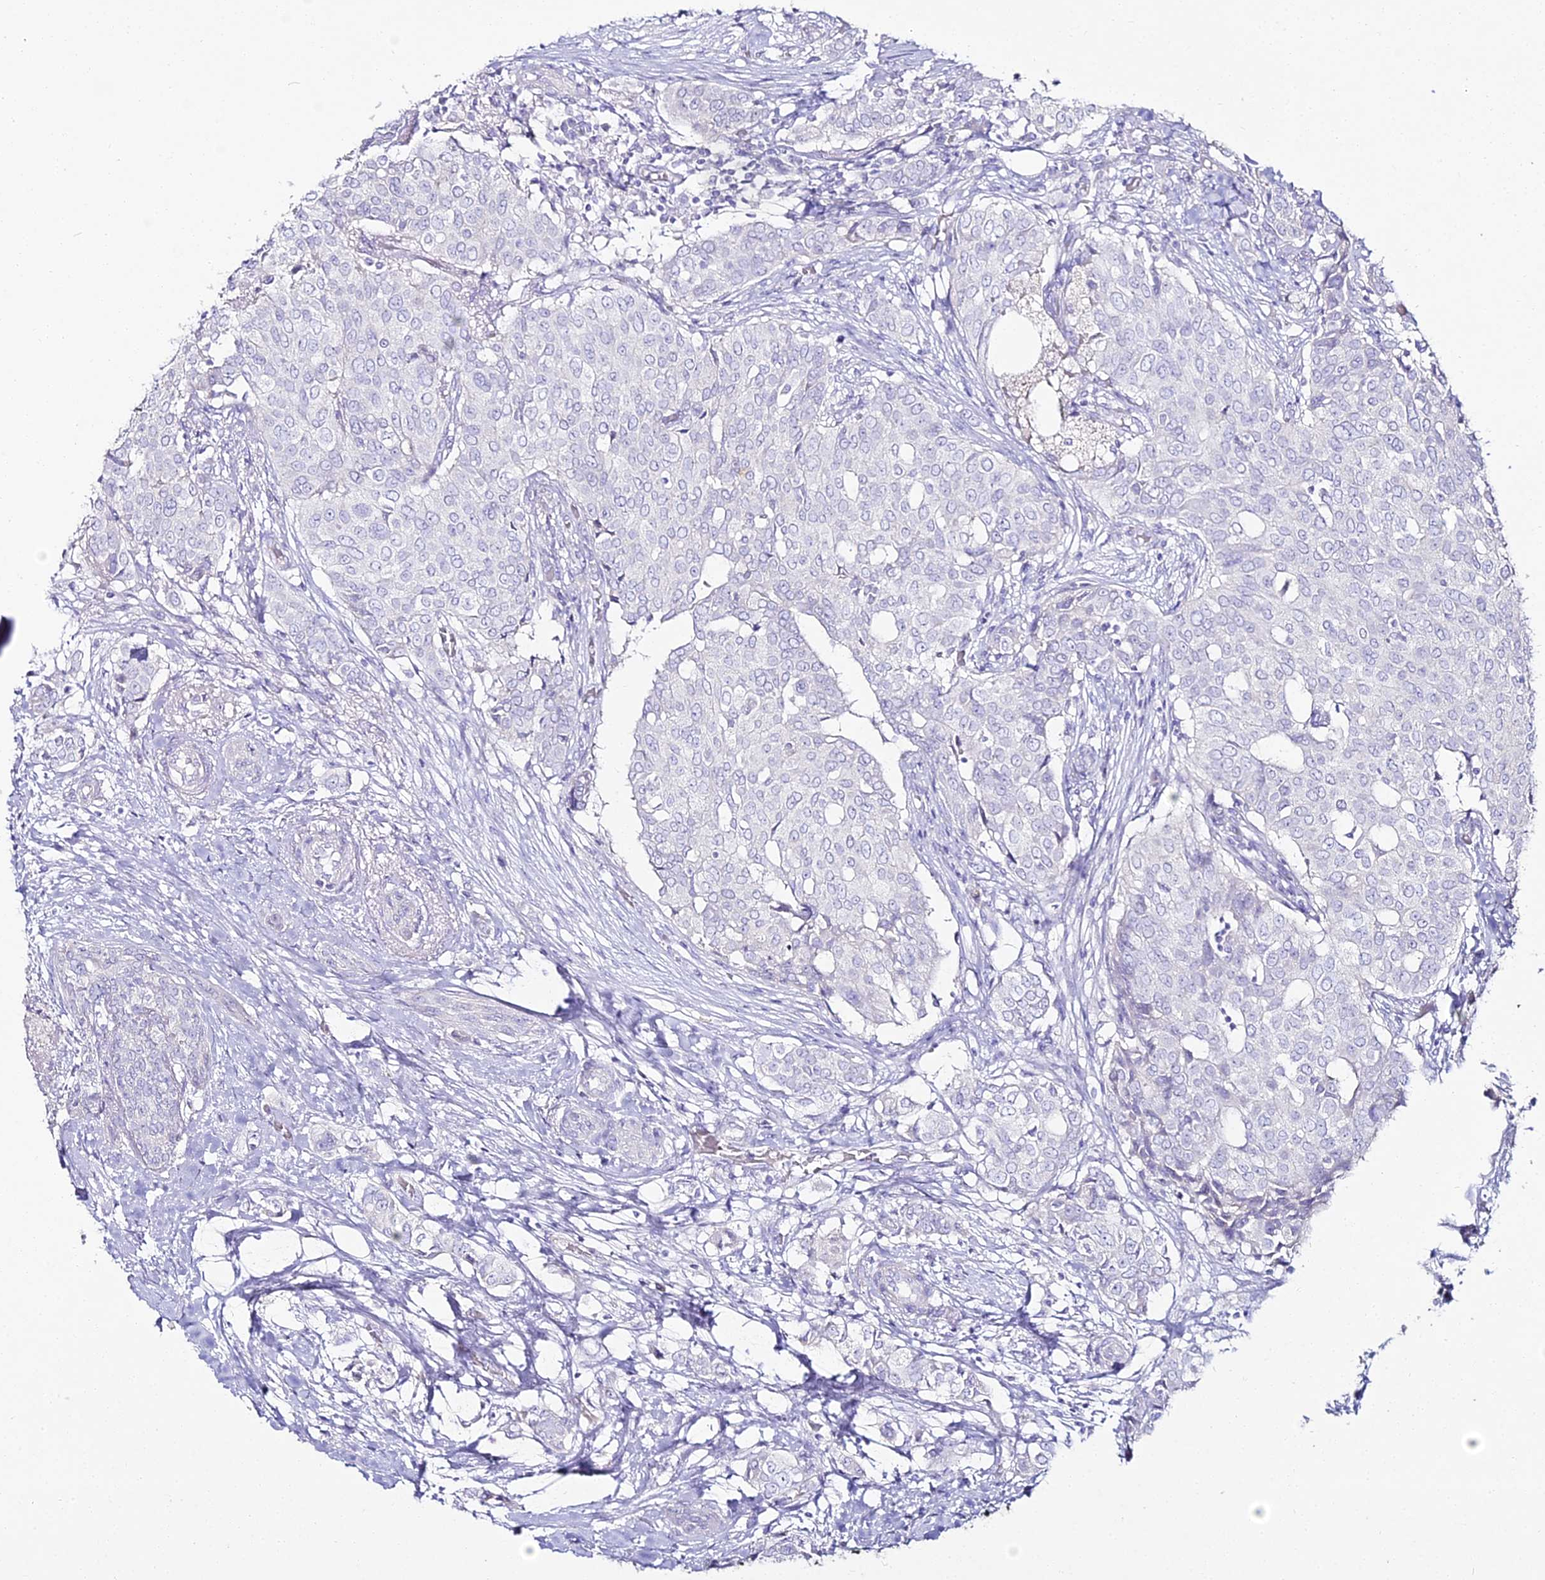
{"staining": {"intensity": "negative", "quantity": "none", "location": "none"}, "tissue": "breast cancer", "cell_type": "Tumor cells", "image_type": "cancer", "snomed": [{"axis": "morphology", "description": "Lobular carcinoma"}, {"axis": "topography", "description": "Breast"}], "caption": "Immunohistochemical staining of human breast lobular carcinoma demonstrates no significant expression in tumor cells. Brightfield microscopy of immunohistochemistry (IHC) stained with DAB (3,3'-diaminobenzidine) (brown) and hematoxylin (blue), captured at high magnification.", "gene": "ALPG", "patient": {"sex": "female", "age": 51}}